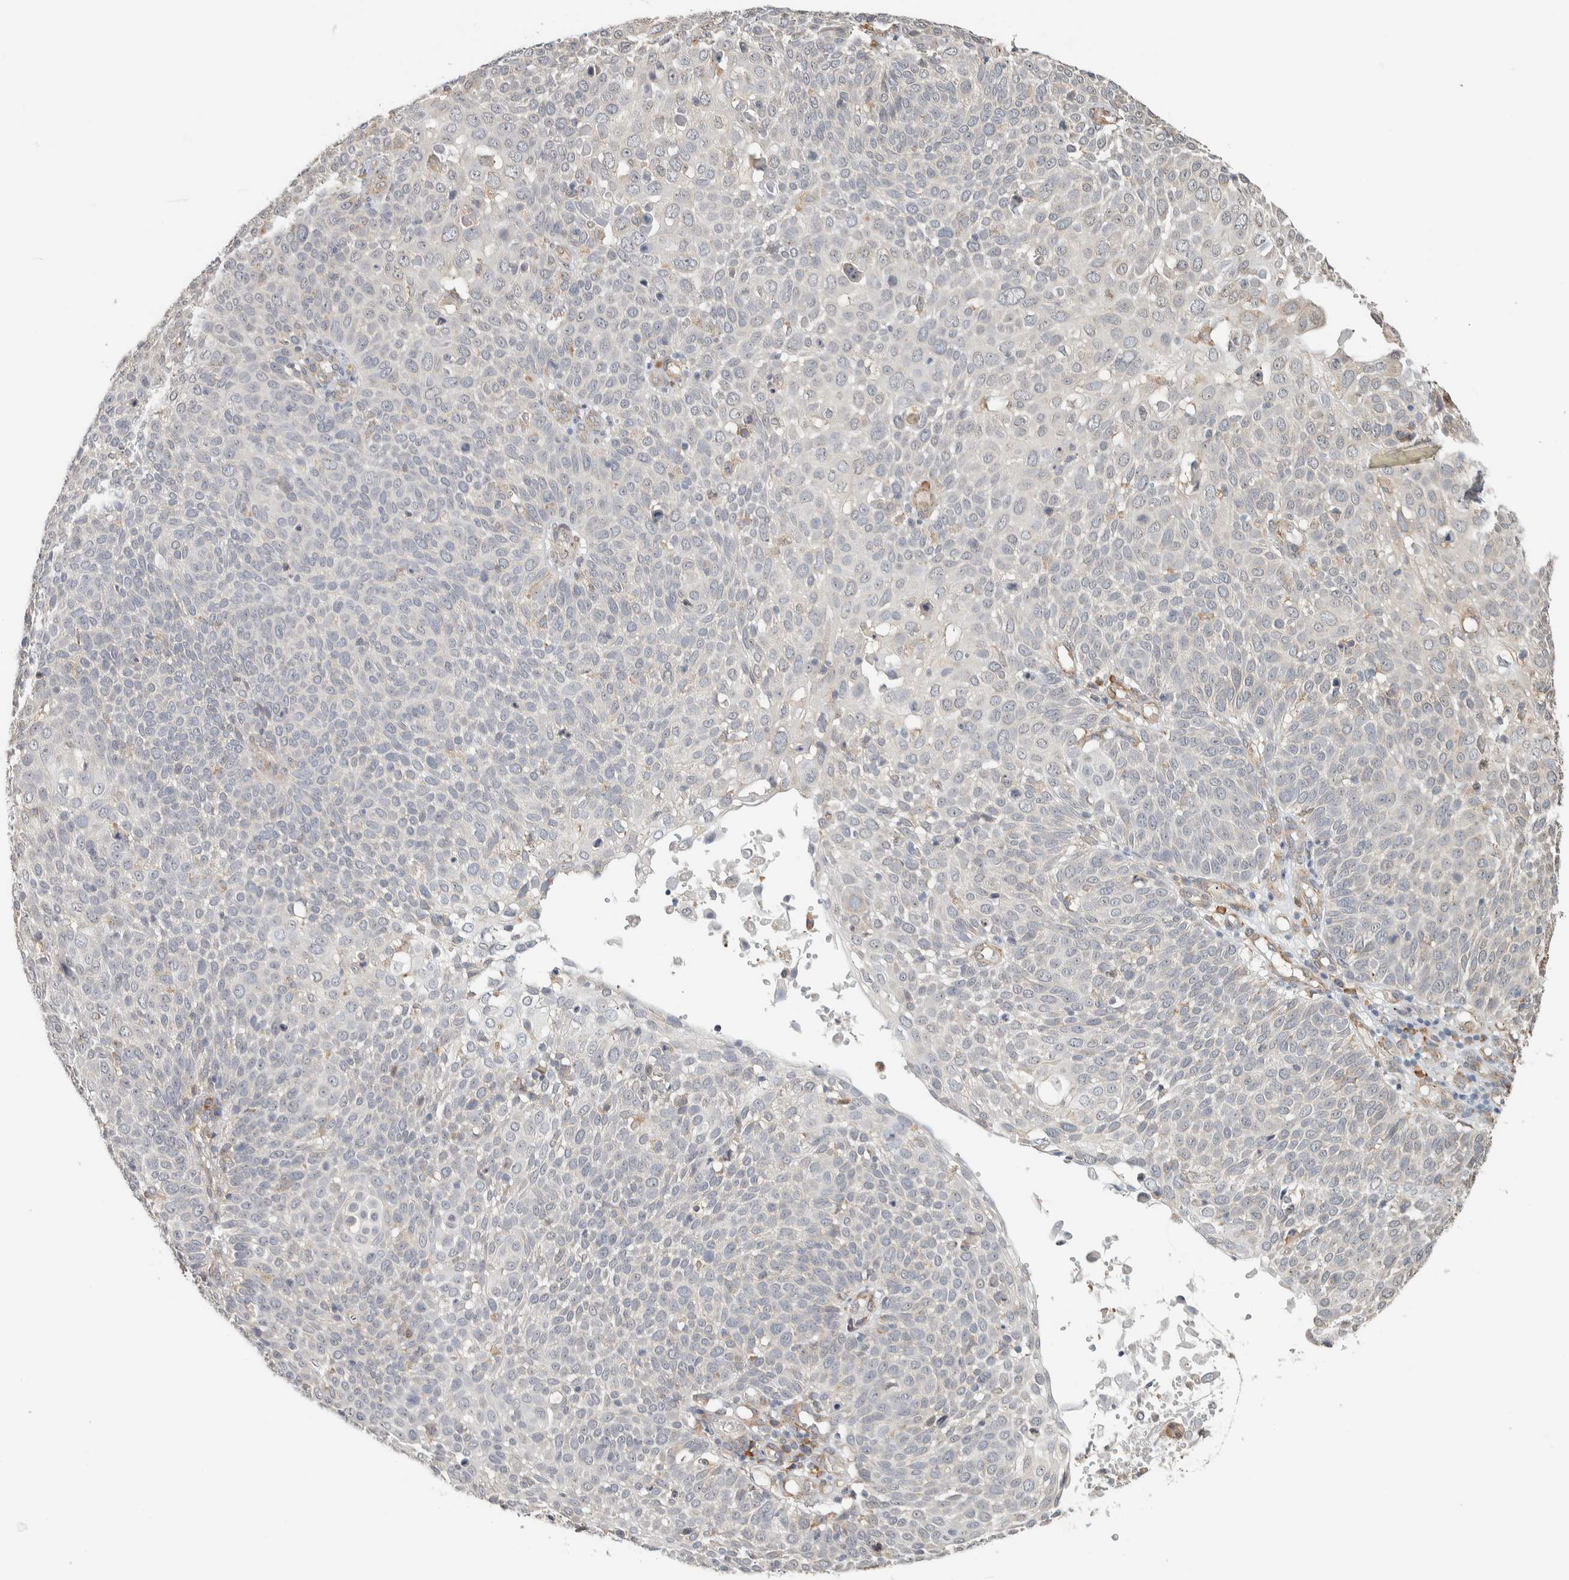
{"staining": {"intensity": "negative", "quantity": "none", "location": "none"}, "tissue": "cervical cancer", "cell_type": "Tumor cells", "image_type": "cancer", "snomed": [{"axis": "morphology", "description": "Squamous cell carcinoma, NOS"}, {"axis": "topography", "description": "Cervix"}], "caption": "Tumor cells show no significant protein expression in squamous cell carcinoma (cervical). (Immunohistochemistry, brightfield microscopy, high magnification).", "gene": "KLHL40", "patient": {"sex": "female", "age": 74}}